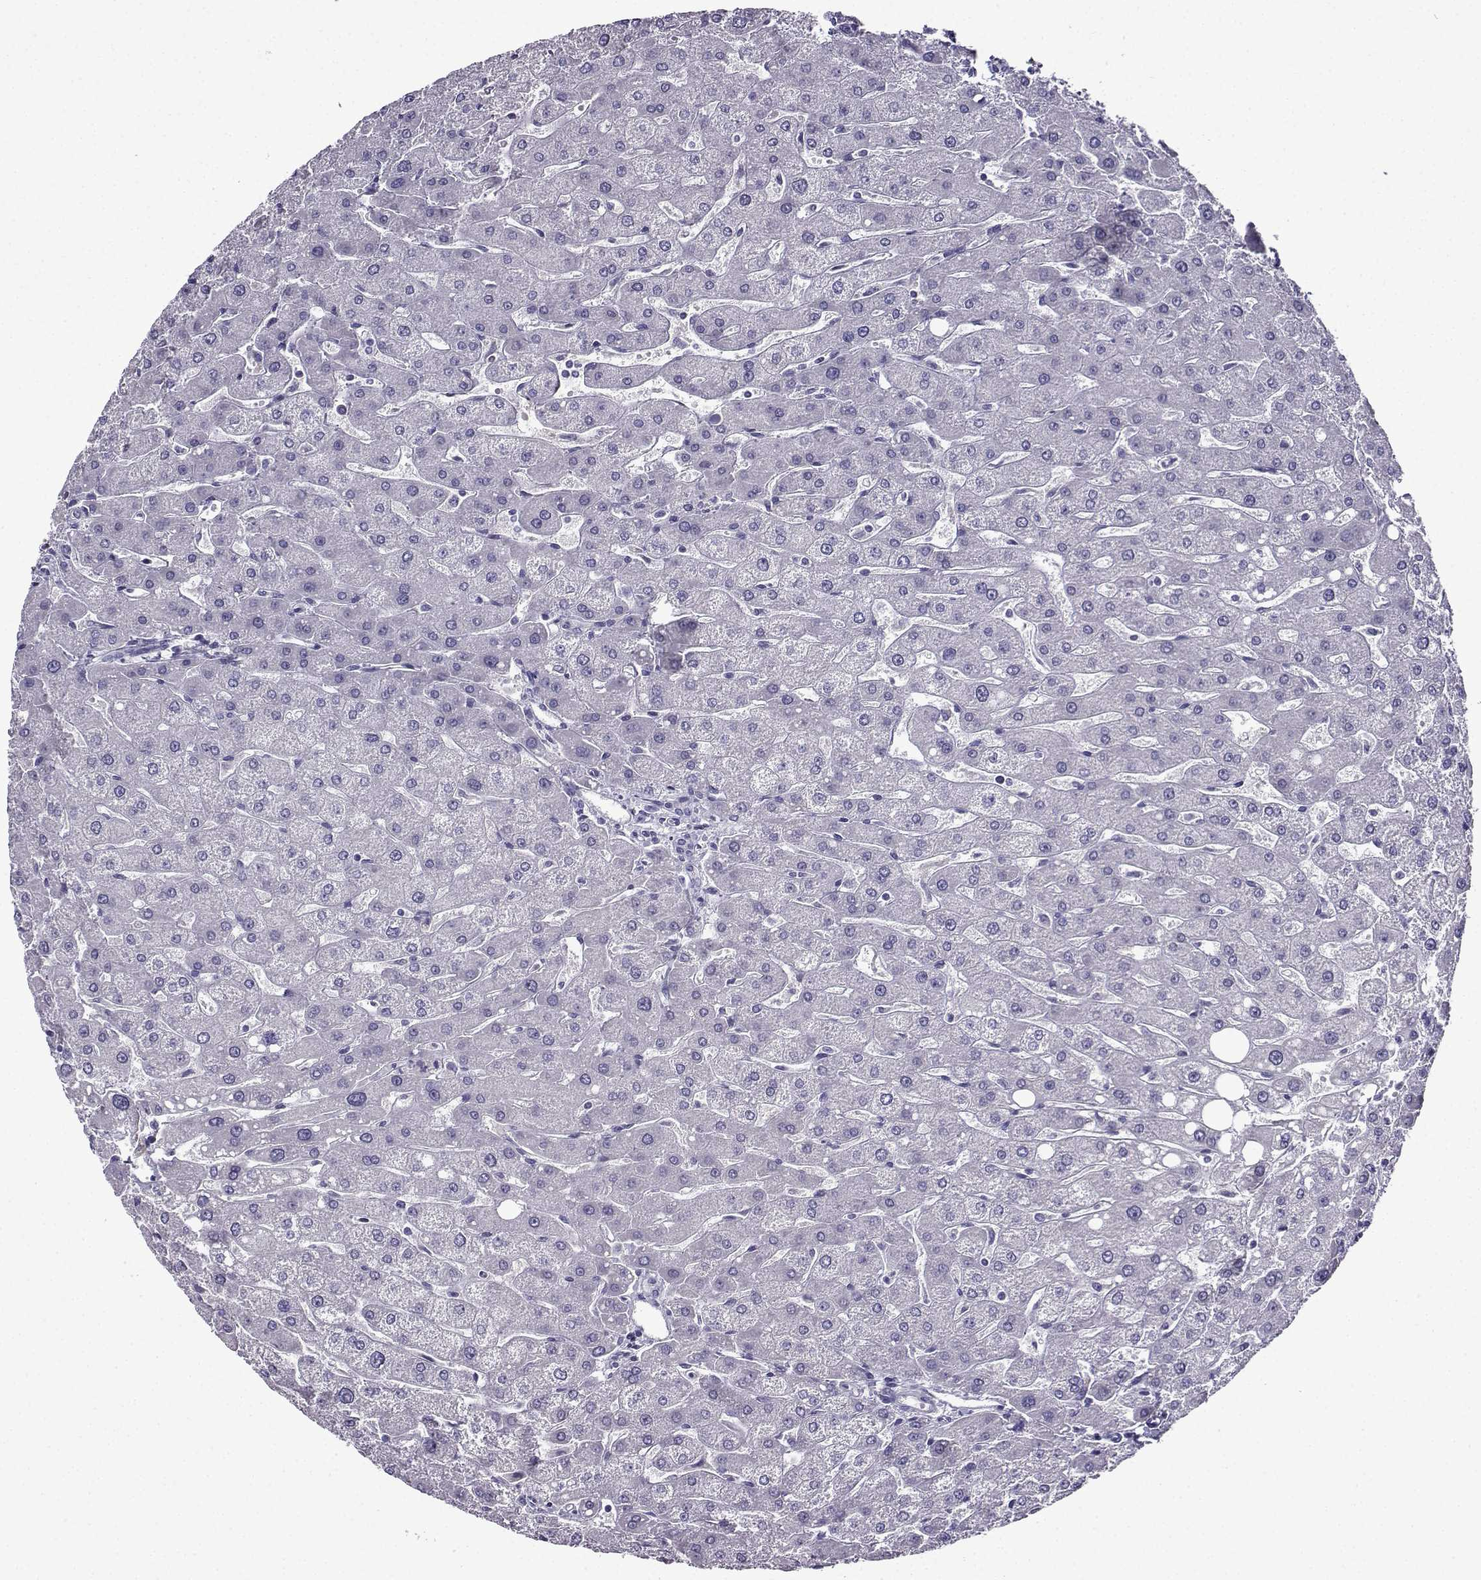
{"staining": {"intensity": "negative", "quantity": "none", "location": "none"}, "tissue": "liver", "cell_type": "Cholangiocytes", "image_type": "normal", "snomed": [{"axis": "morphology", "description": "Normal tissue, NOS"}, {"axis": "topography", "description": "Liver"}], "caption": "Immunohistochemistry of normal liver demonstrates no staining in cholangiocytes.", "gene": "TMEM266", "patient": {"sex": "male", "age": 67}}